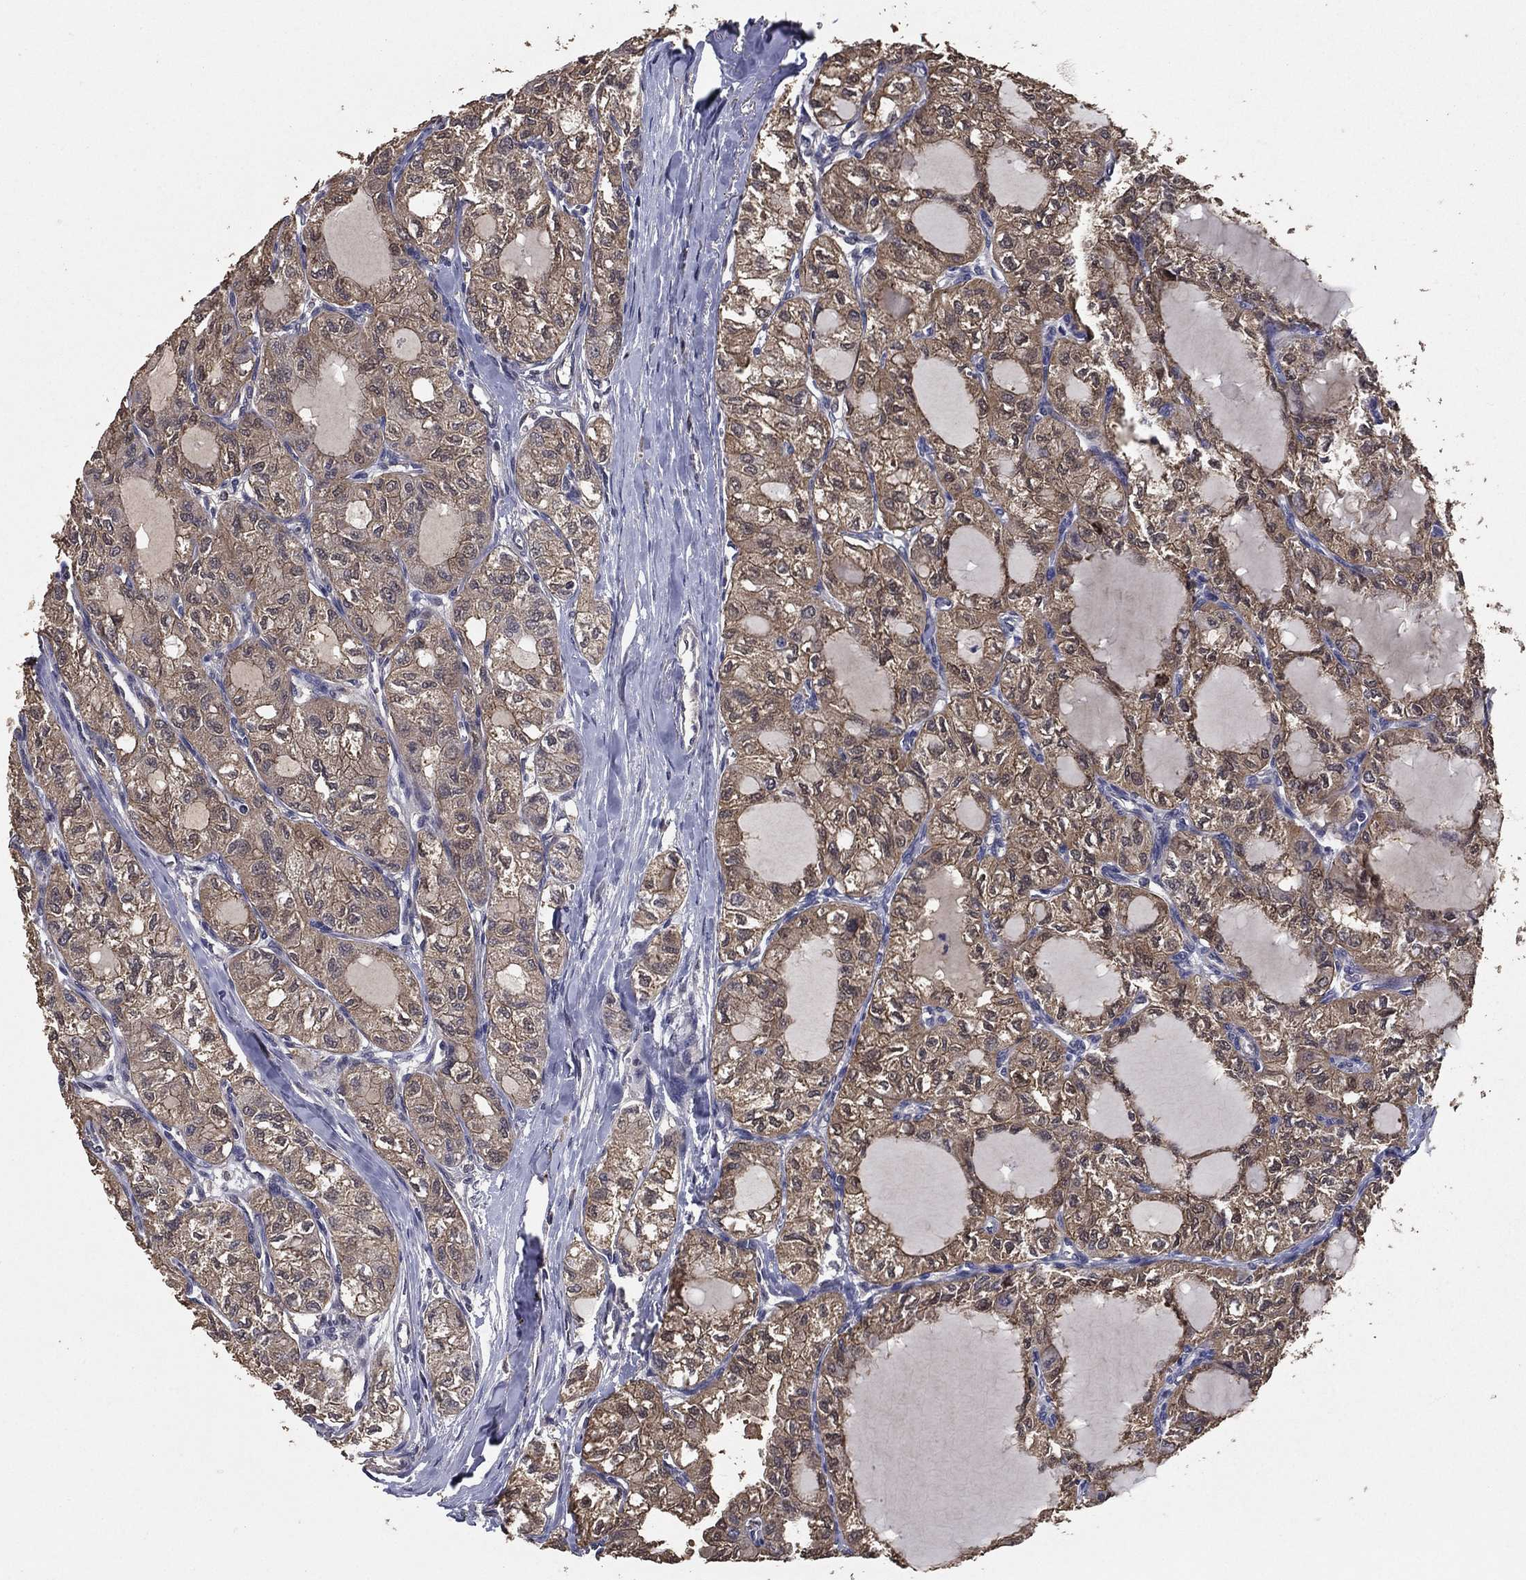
{"staining": {"intensity": "weak", "quantity": ">75%", "location": "cytoplasmic/membranous"}, "tissue": "thyroid cancer", "cell_type": "Tumor cells", "image_type": "cancer", "snomed": [{"axis": "morphology", "description": "Follicular adenoma carcinoma, NOS"}, {"axis": "topography", "description": "Thyroid gland"}], "caption": "An image showing weak cytoplasmic/membranous staining in approximately >75% of tumor cells in thyroid follicular adenoma carcinoma, as visualized by brown immunohistochemical staining.", "gene": "PCNT", "patient": {"sex": "male", "age": 75}}